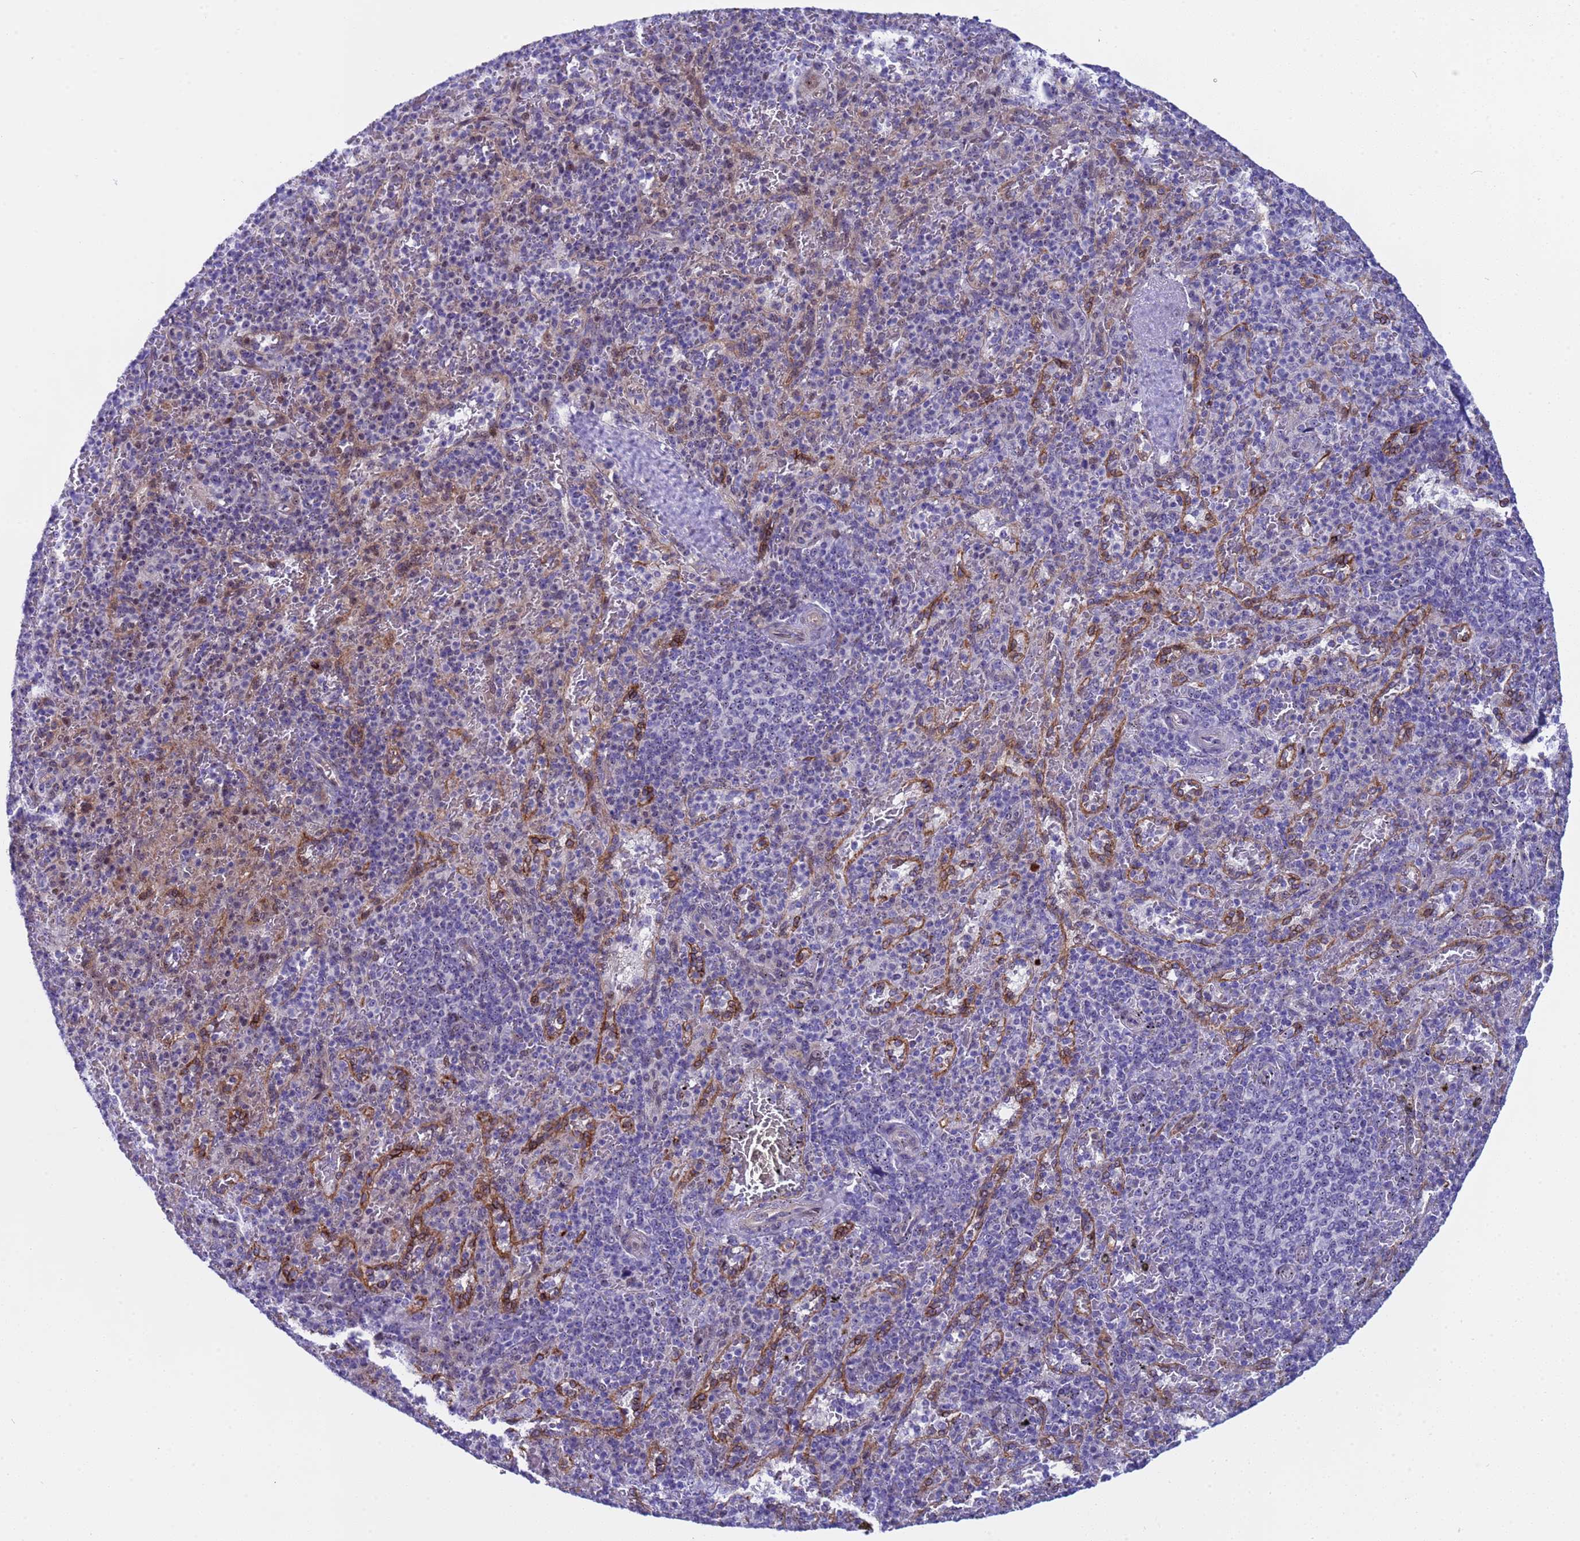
{"staining": {"intensity": "negative", "quantity": "none", "location": "none"}, "tissue": "spleen", "cell_type": "Cells in red pulp", "image_type": "normal", "snomed": [{"axis": "morphology", "description": "Normal tissue, NOS"}, {"axis": "topography", "description": "Spleen"}], "caption": "Immunohistochemical staining of benign human spleen reveals no significant positivity in cells in red pulp.", "gene": "POP5", "patient": {"sex": "male", "age": 82}}